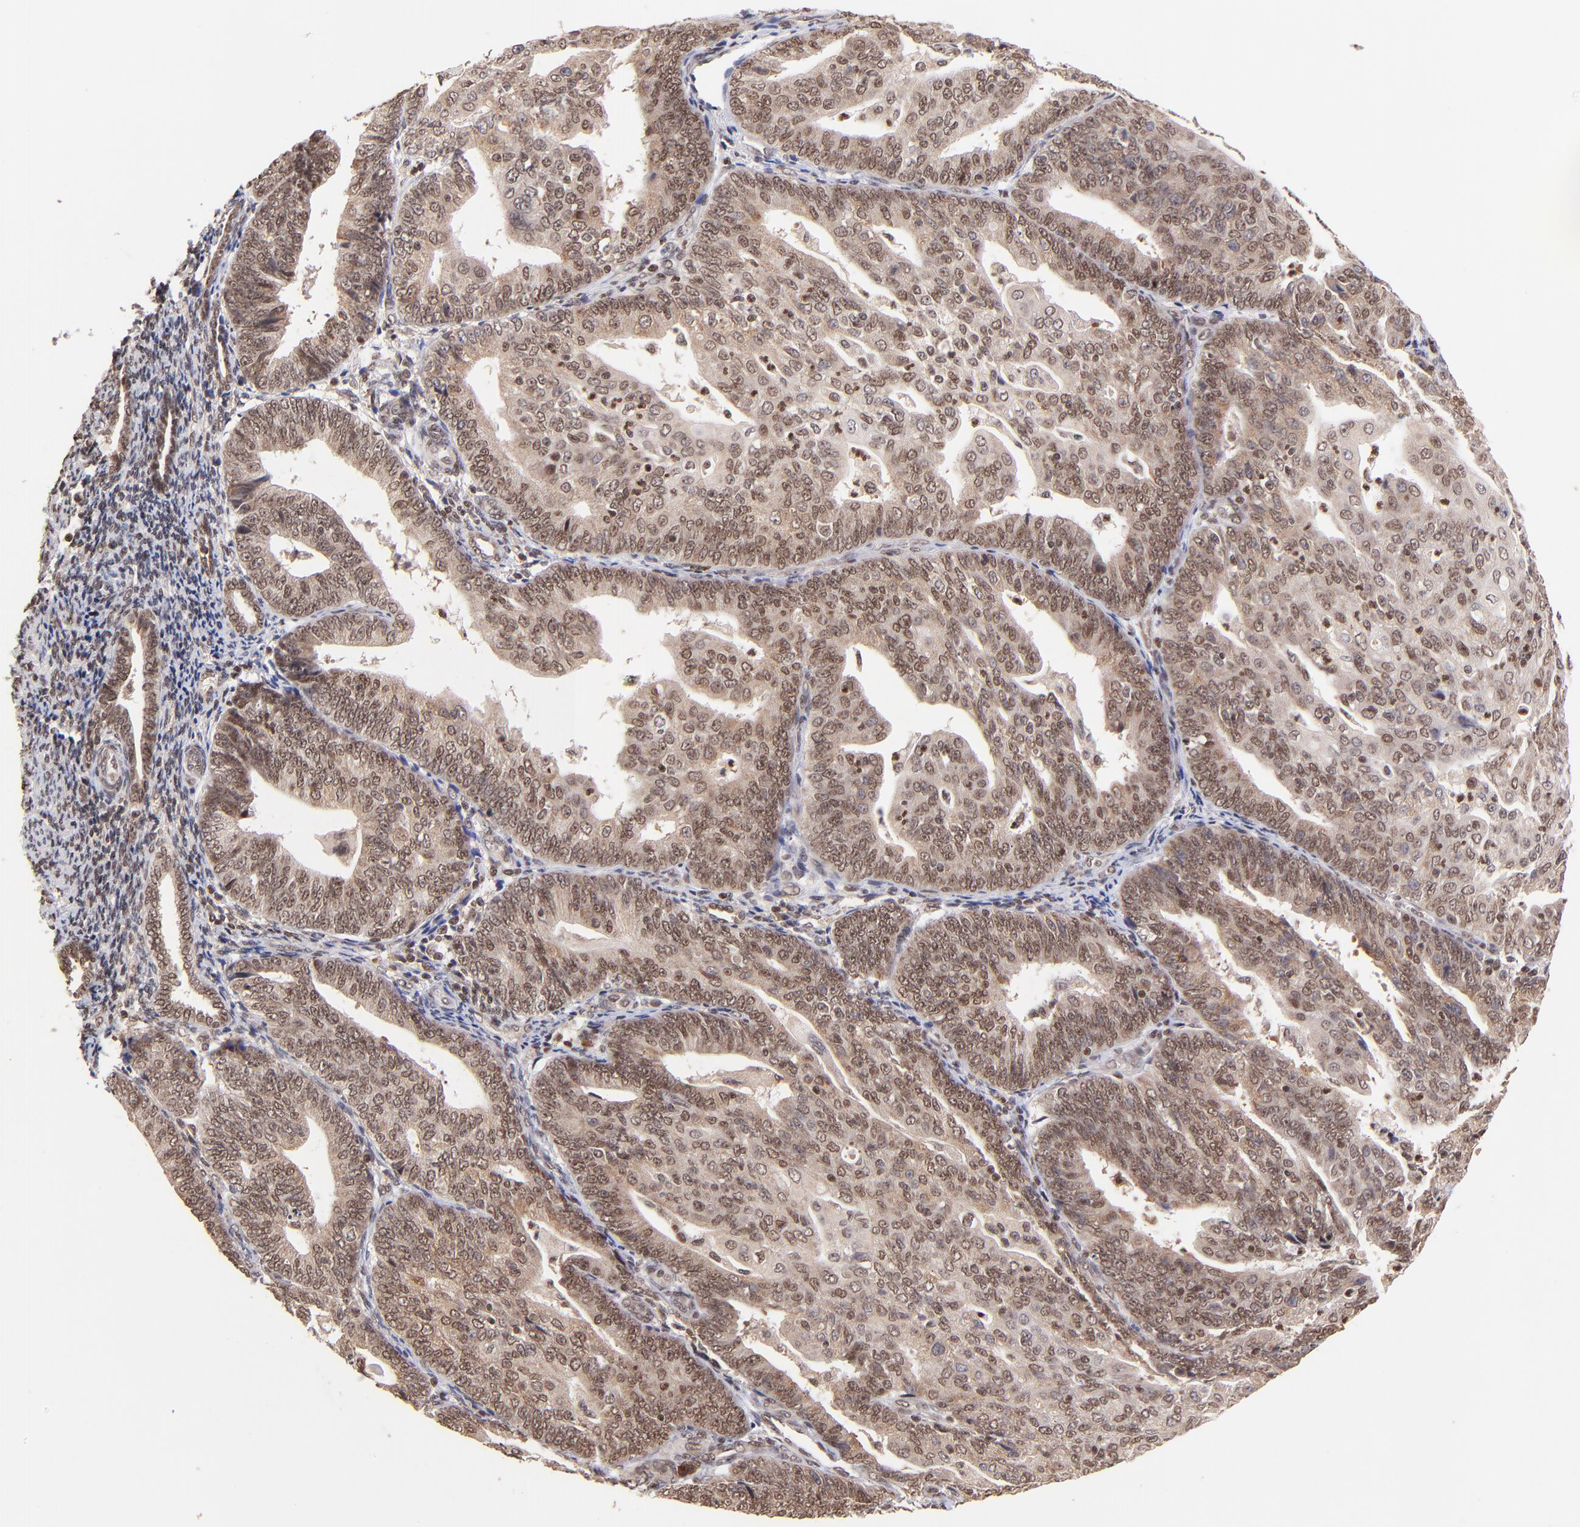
{"staining": {"intensity": "moderate", "quantity": ">75%", "location": "cytoplasmic/membranous,nuclear"}, "tissue": "endometrial cancer", "cell_type": "Tumor cells", "image_type": "cancer", "snomed": [{"axis": "morphology", "description": "Adenocarcinoma, NOS"}, {"axis": "topography", "description": "Endometrium"}], "caption": "Endometrial adenocarcinoma tissue displays moderate cytoplasmic/membranous and nuclear staining in approximately >75% of tumor cells", "gene": "WDR25", "patient": {"sex": "female", "age": 56}}